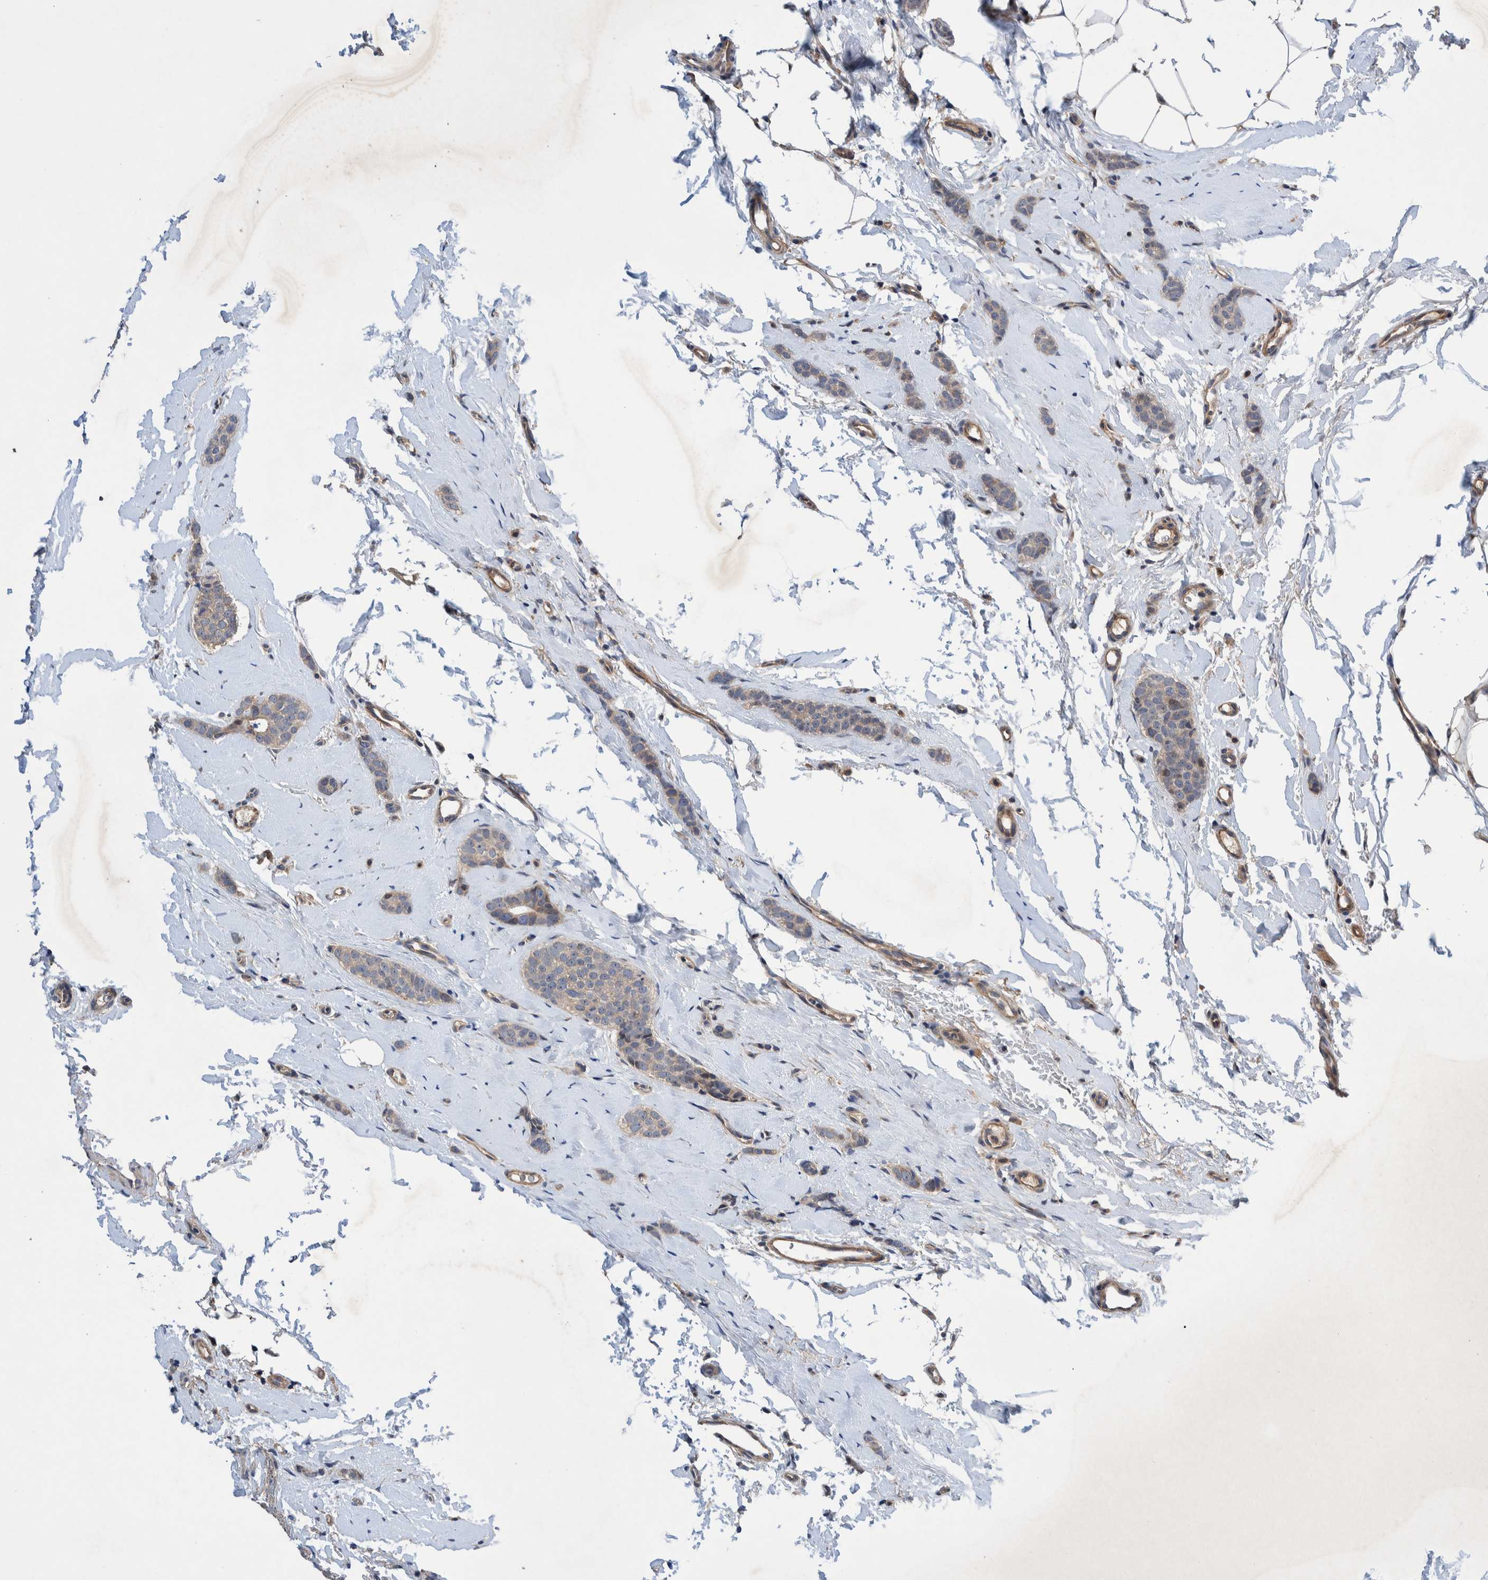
{"staining": {"intensity": "weak", "quantity": "25%-75%", "location": "cytoplasmic/membranous"}, "tissue": "breast cancer", "cell_type": "Tumor cells", "image_type": "cancer", "snomed": [{"axis": "morphology", "description": "Lobular carcinoma"}, {"axis": "topography", "description": "Skin"}, {"axis": "topography", "description": "Breast"}], "caption": "Human breast cancer stained for a protein (brown) demonstrates weak cytoplasmic/membranous positive positivity in approximately 25%-75% of tumor cells.", "gene": "PIK3R6", "patient": {"sex": "female", "age": 46}}